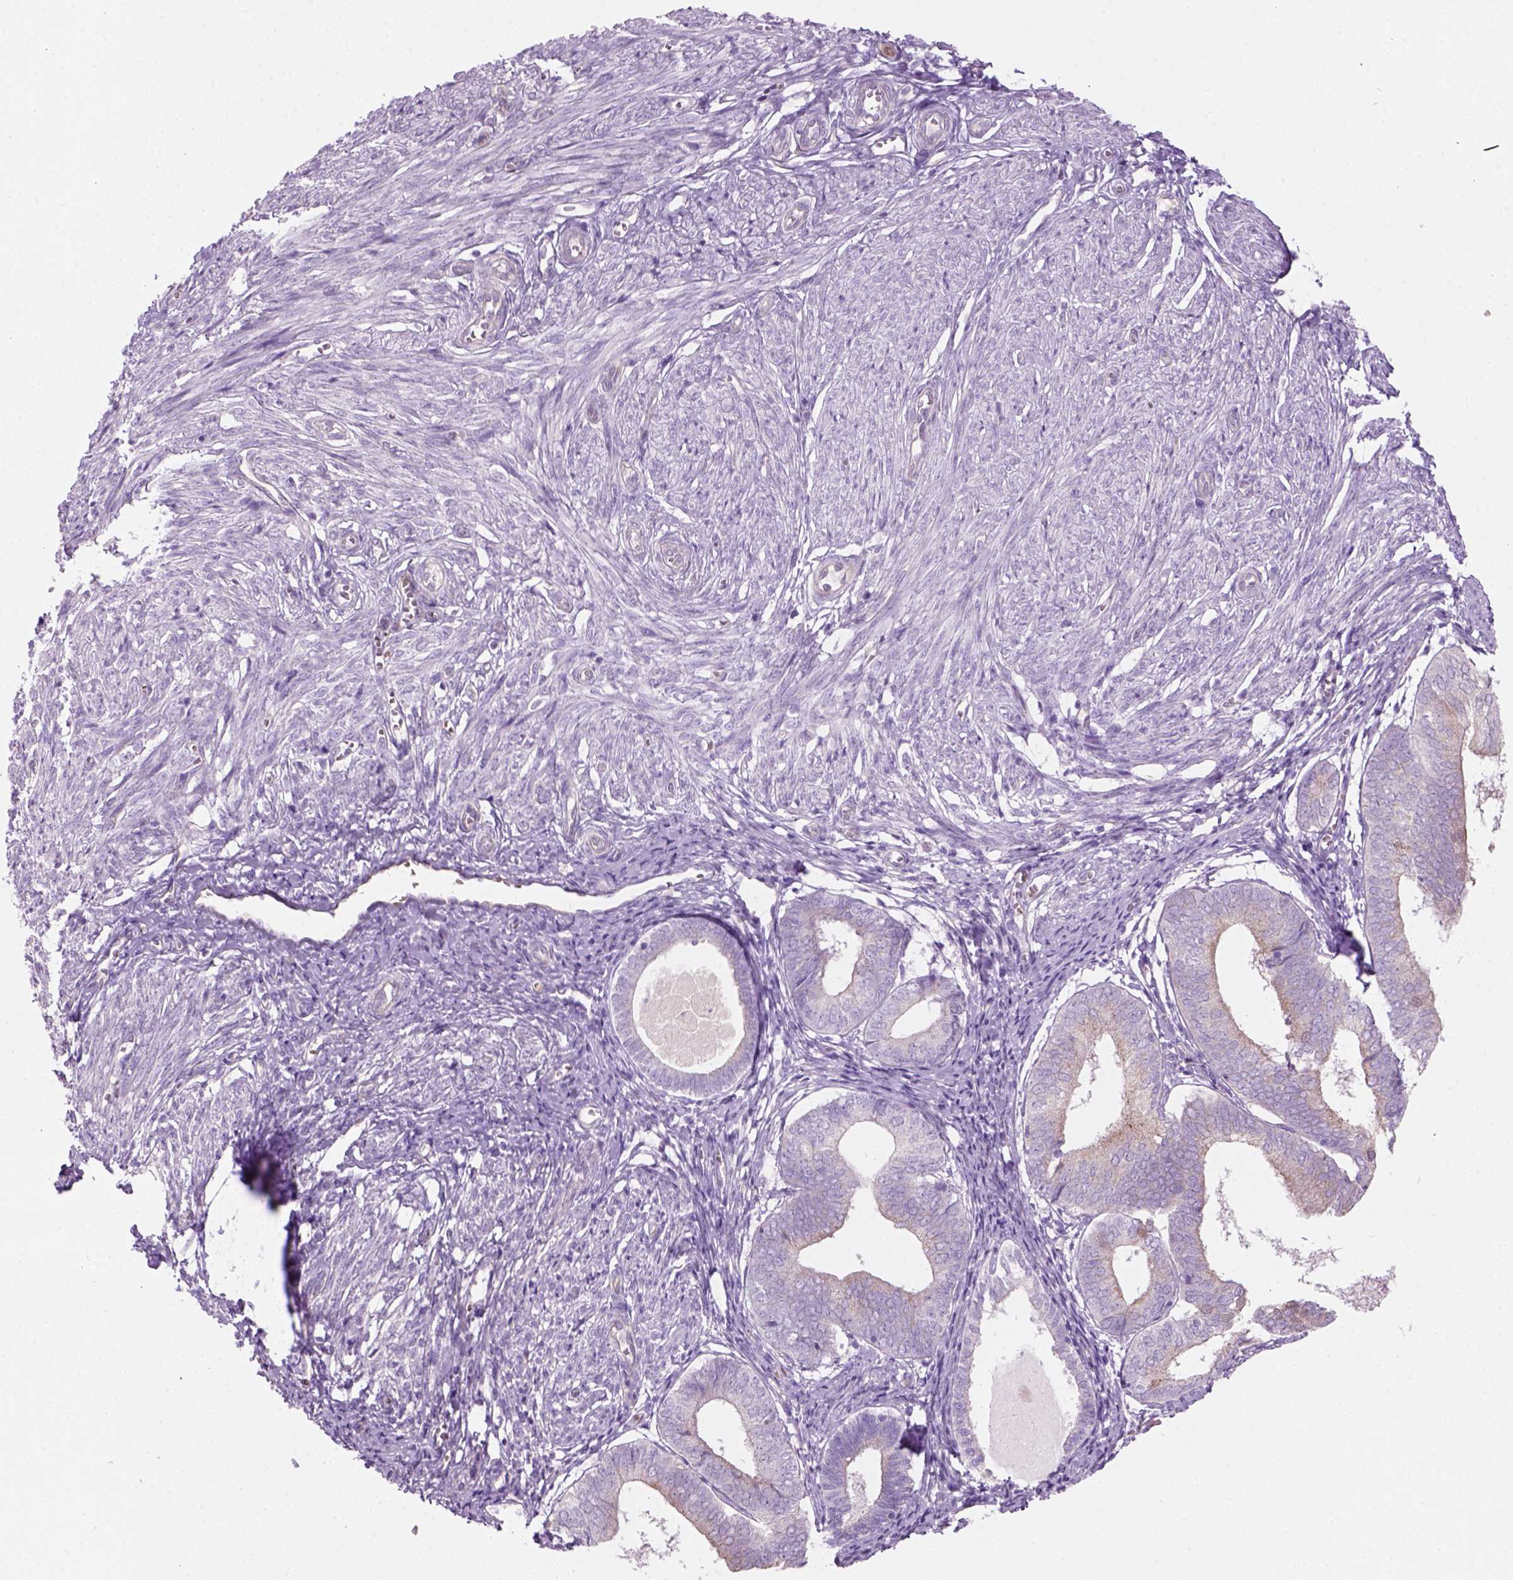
{"staining": {"intensity": "negative", "quantity": "none", "location": "none"}, "tissue": "endometrium", "cell_type": "Cells in endometrial stroma", "image_type": "normal", "snomed": [{"axis": "morphology", "description": "Normal tissue, NOS"}, {"axis": "topography", "description": "Endometrium"}], "caption": "A high-resolution histopathology image shows immunohistochemistry staining of unremarkable endometrium, which reveals no significant staining in cells in endometrial stroma.", "gene": "CD84", "patient": {"sex": "female", "age": 50}}